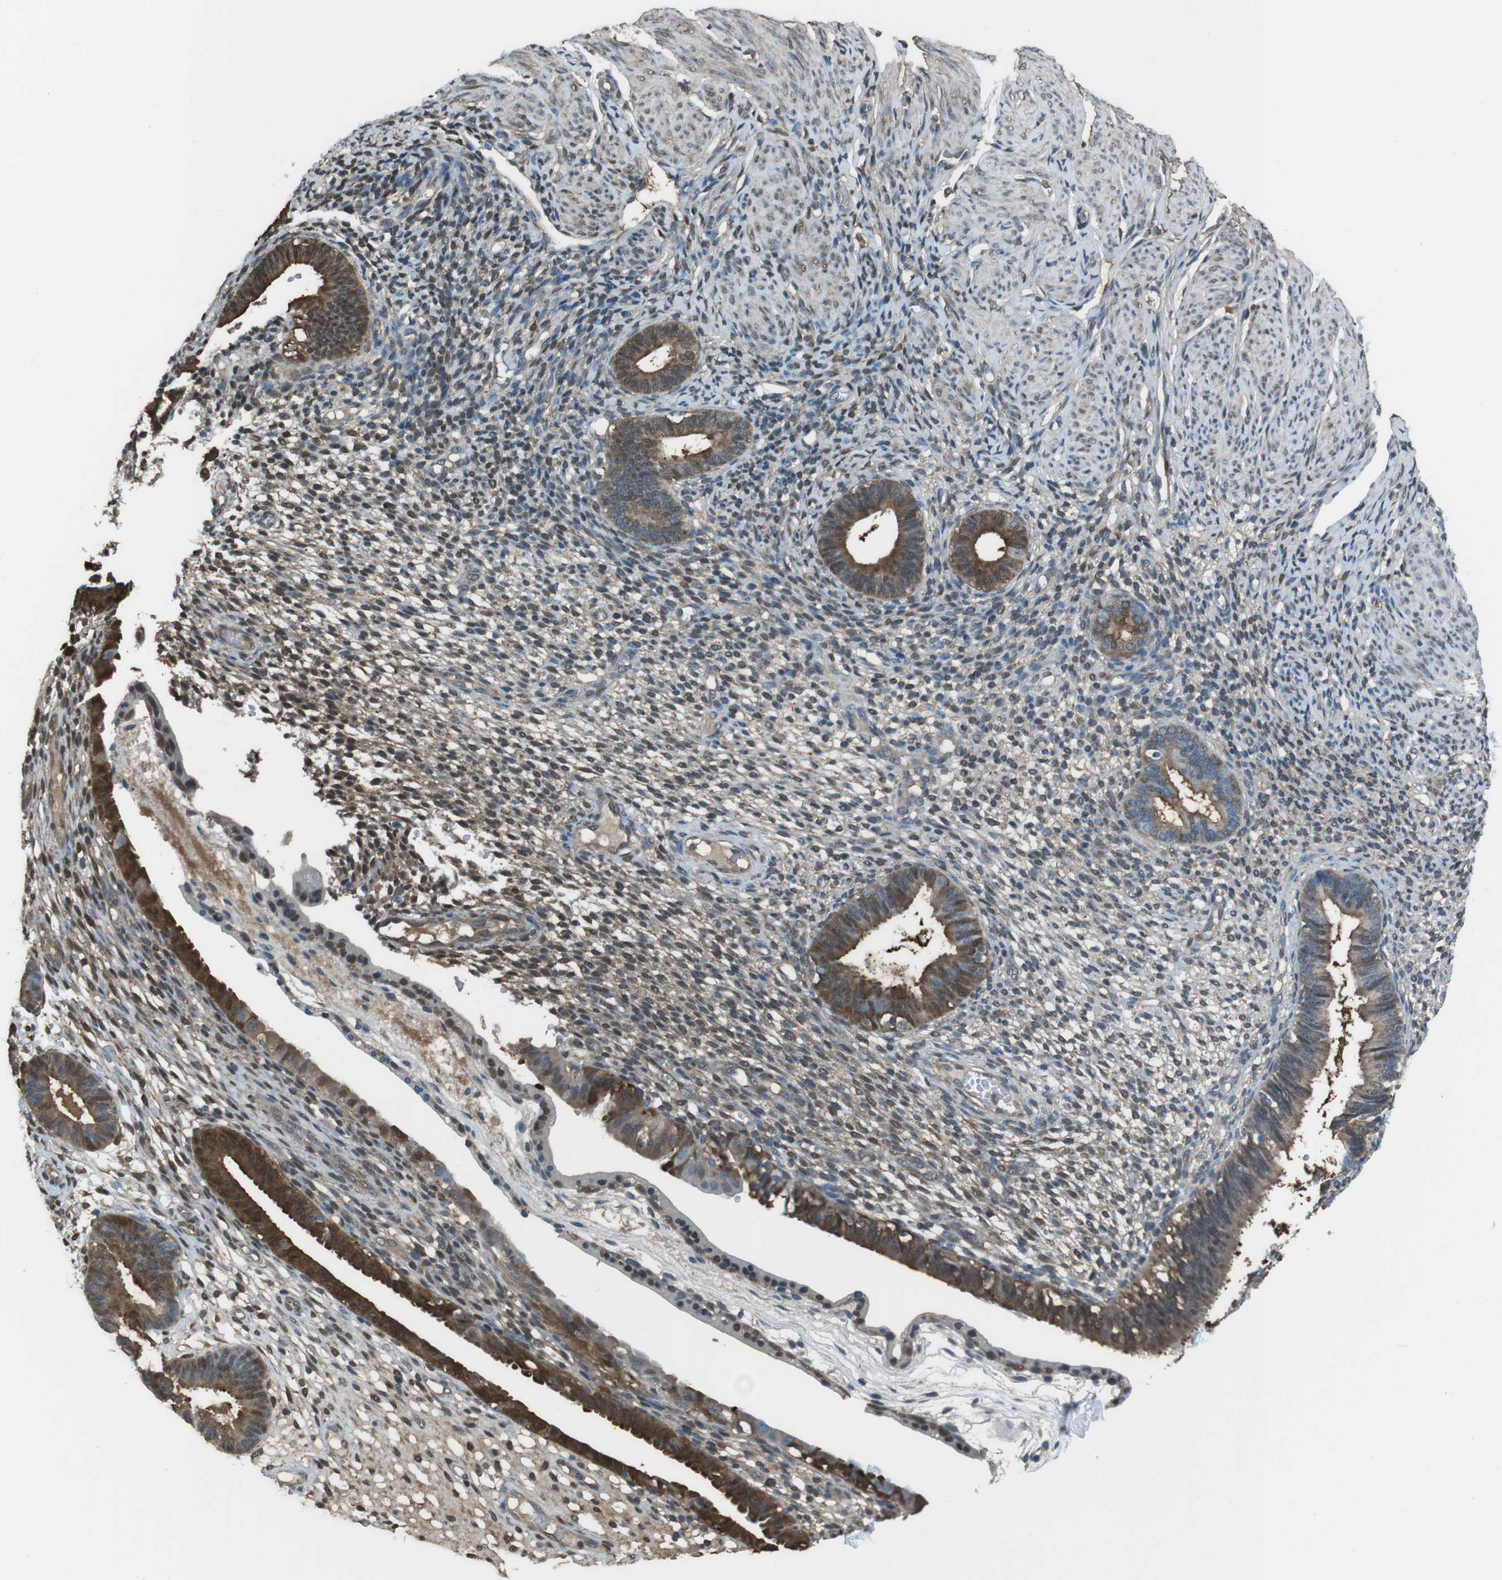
{"staining": {"intensity": "weak", "quantity": "25%-75%", "location": "cytoplasmic/membranous"}, "tissue": "endometrium", "cell_type": "Cells in endometrial stroma", "image_type": "normal", "snomed": [{"axis": "morphology", "description": "Normal tissue, NOS"}, {"axis": "topography", "description": "Endometrium"}], "caption": "Endometrium stained with immunohistochemistry (IHC) reveals weak cytoplasmic/membranous expression in about 25%-75% of cells in endometrial stroma.", "gene": "TWSG1", "patient": {"sex": "female", "age": 61}}